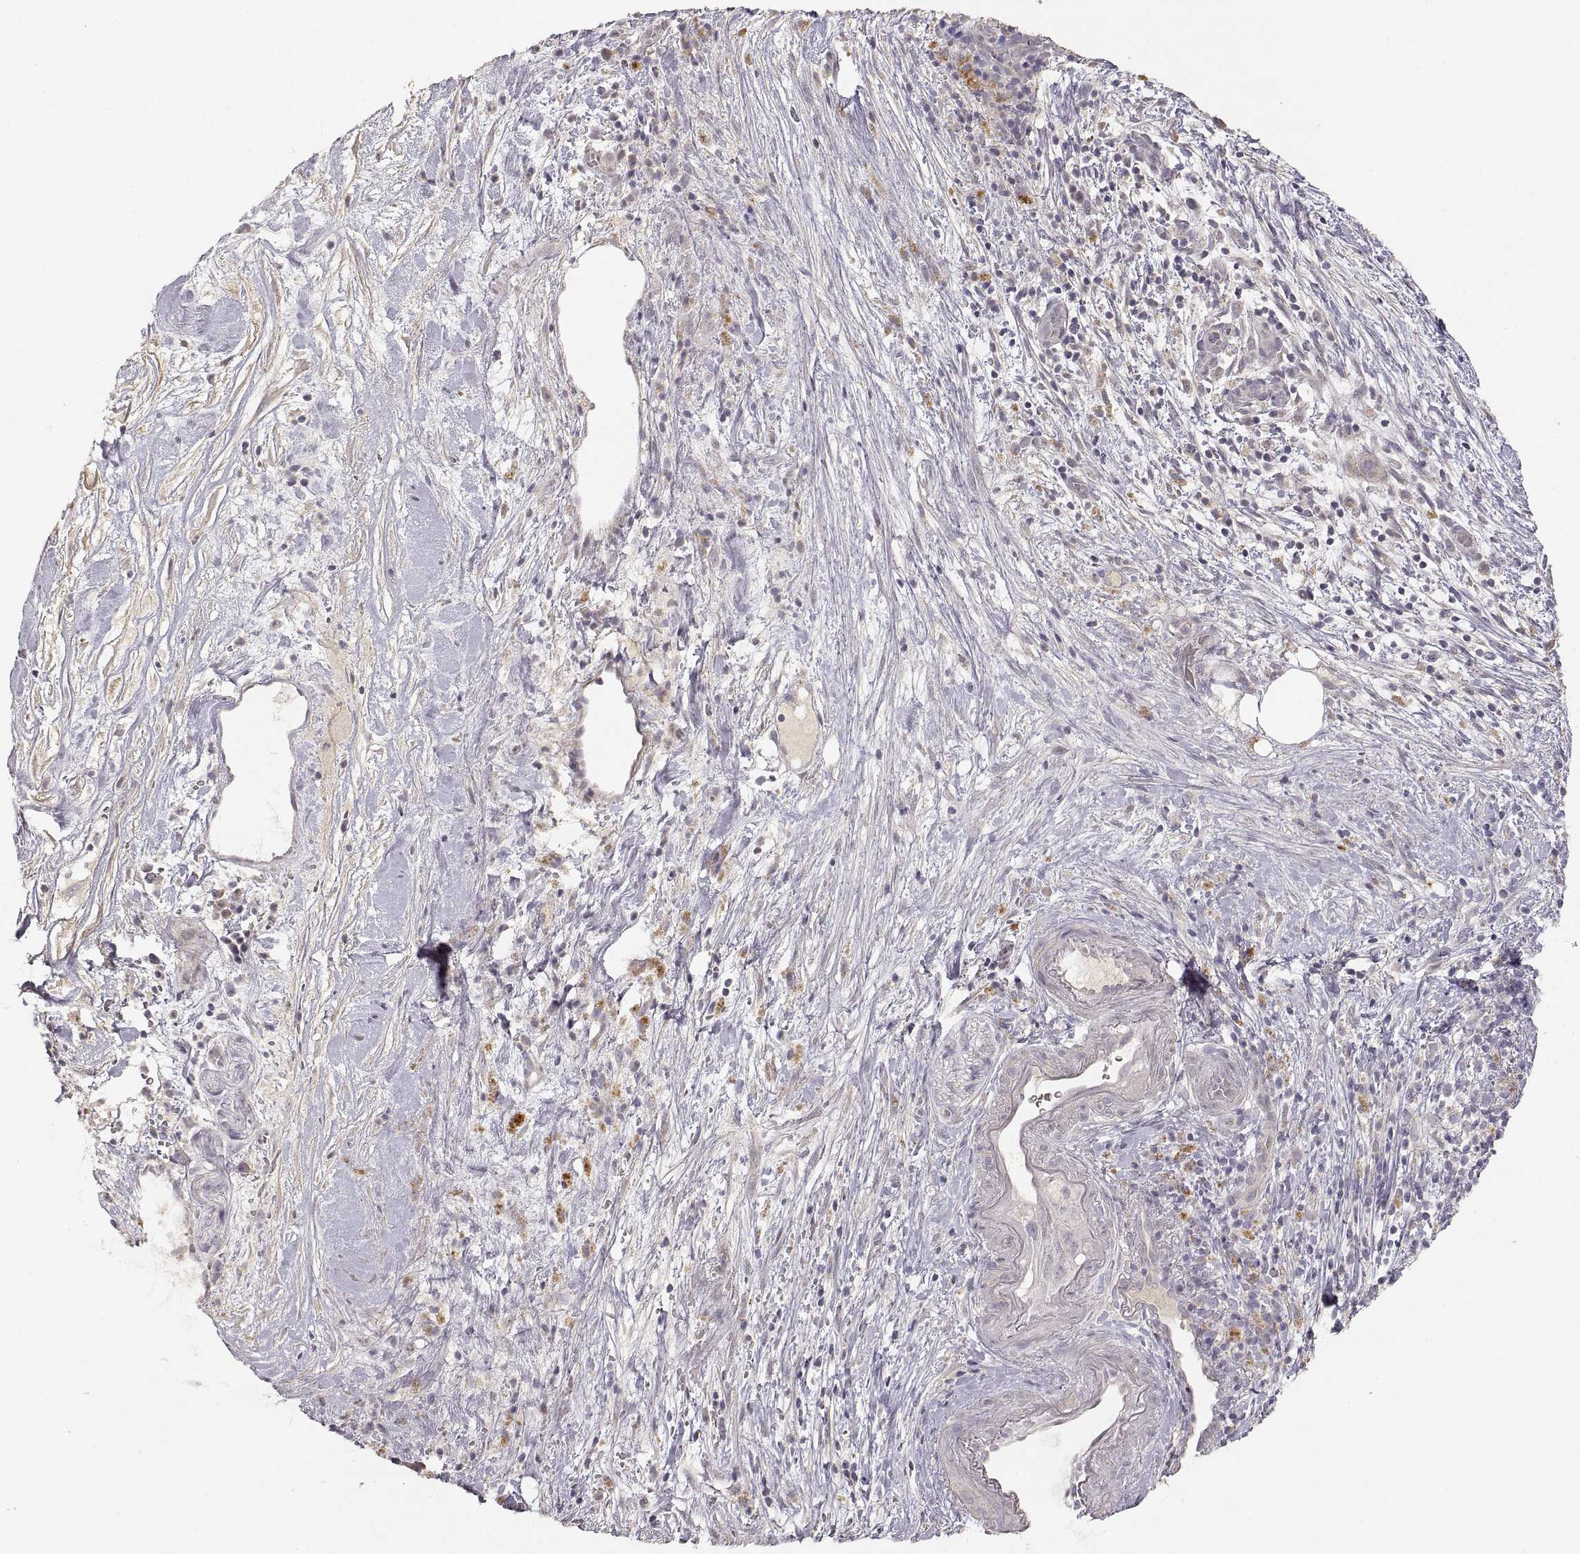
{"staining": {"intensity": "strong", "quantity": "<25%", "location": "cytoplasmic/membranous"}, "tissue": "pancreatic cancer", "cell_type": "Tumor cells", "image_type": "cancer", "snomed": [{"axis": "morphology", "description": "Adenocarcinoma, NOS"}, {"axis": "topography", "description": "Pancreas"}], "caption": "Immunohistochemical staining of human pancreatic cancer reveals strong cytoplasmic/membranous protein staining in about <25% of tumor cells.", "gene": "LAMC2", "patient": {"sex": "male", "age": 44}}